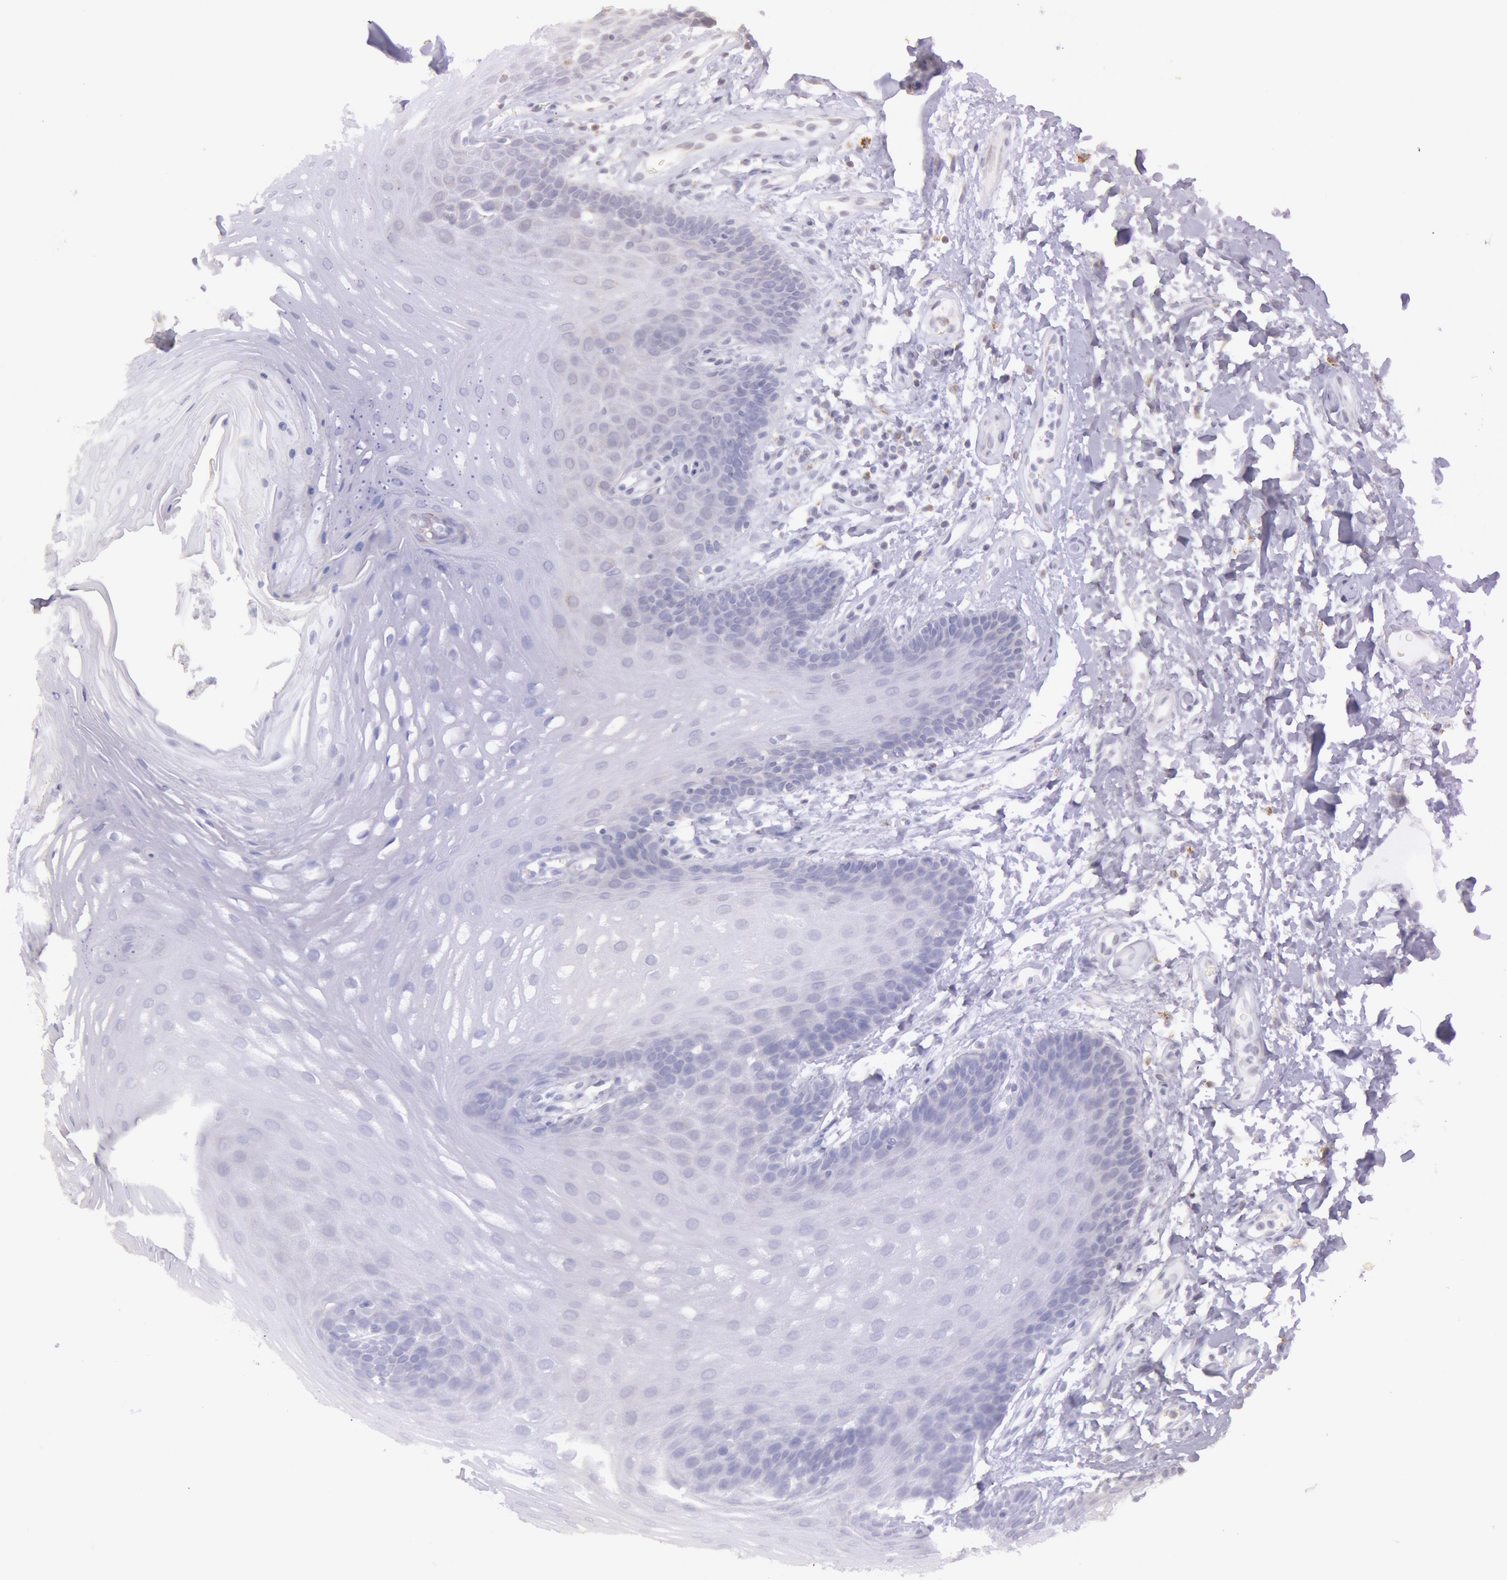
{"staining": {"intensity": "weak", "quantity": "25%-75%", "location": "cytoplasmic/membranous"}, "tissue": "oral mucosa", "cell_type": "Squamous epithelial cells", "image_type": "normal", "snomed": [{"axis": "morphology", "description": "Normal tissue, NOS"}, {"axis": "topography", "description": "Oral tissue"}], "caption": "Brown immunohistochemical staining in normal oral mucosa exhibits weak cytoplasmic/membranous expression in approximately 25%-75% of squamous epithelial cells. Nuclei are stained in blue.", "gene": "FRMD6", "patient": {"sex": "male", "age": 62}}